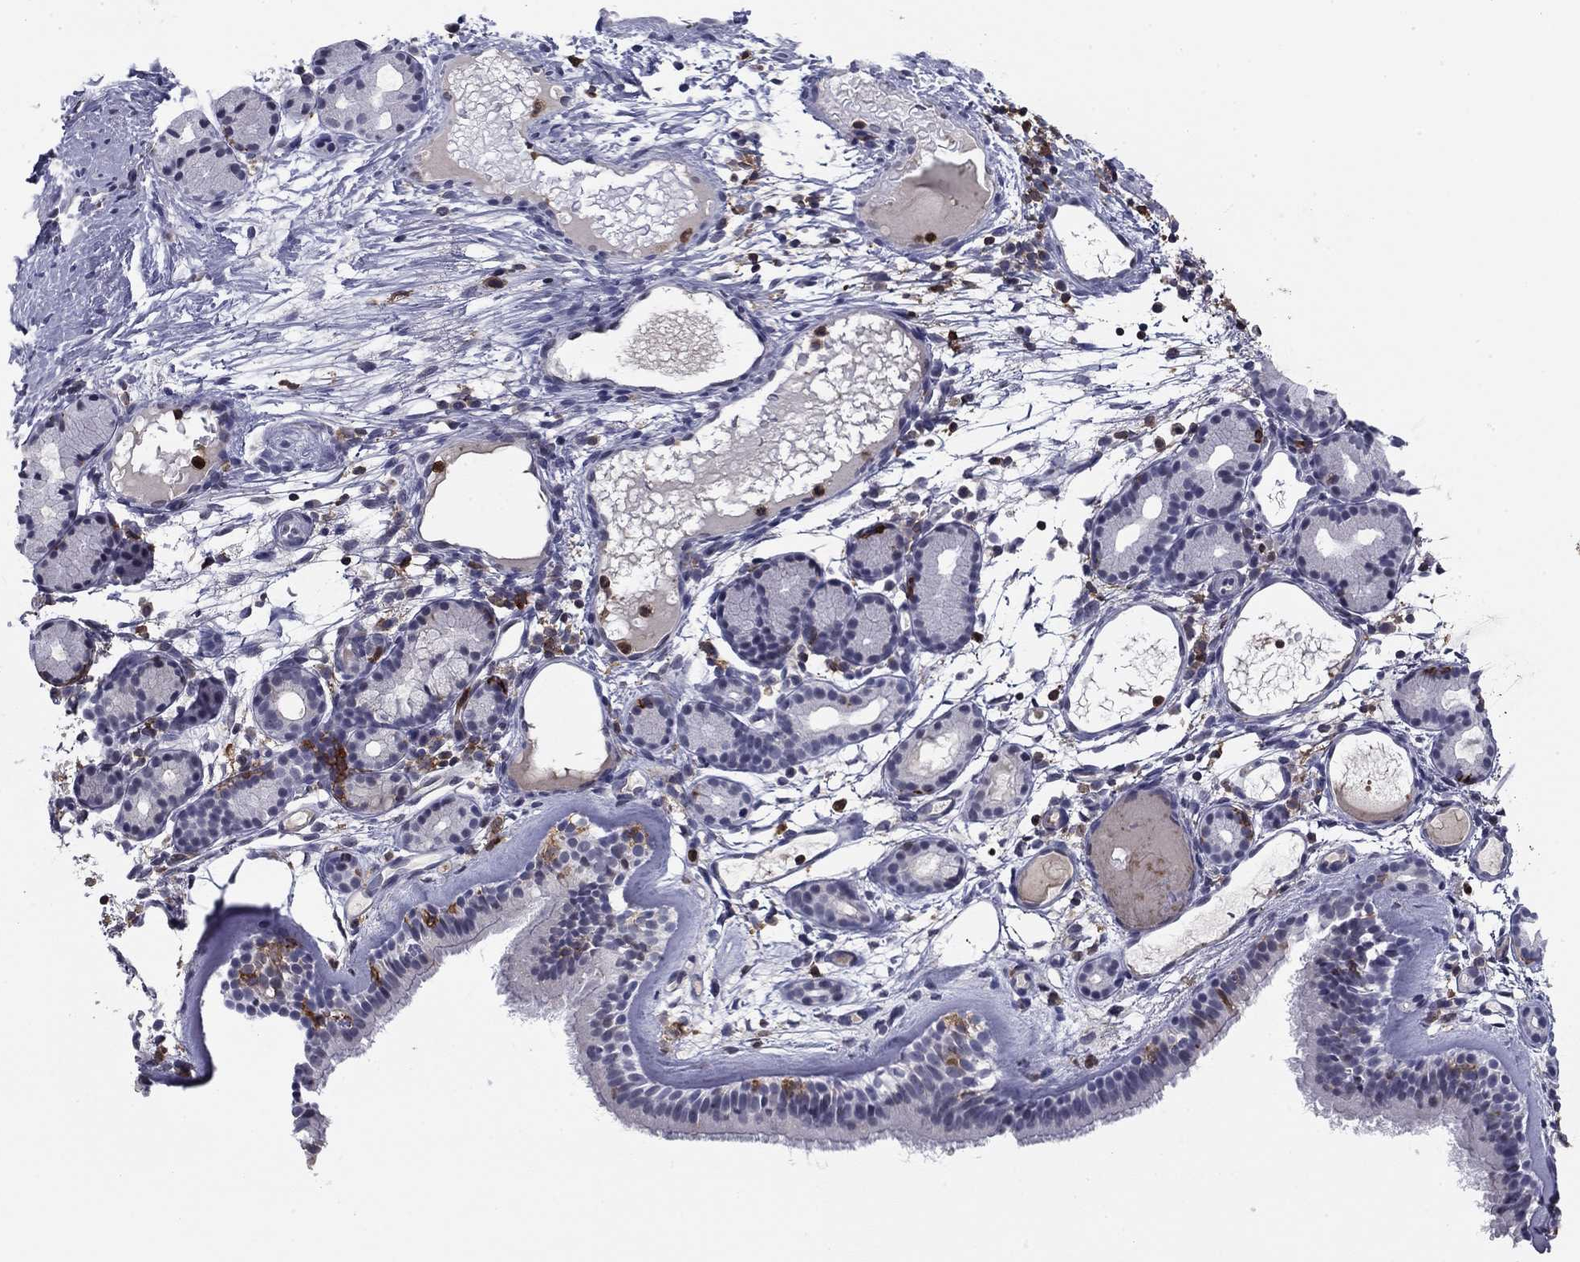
{"staining": {"intensity": "weak", "quantity": "25%-75%", "location": "cytoplasmic/membranous"}, "tissue": "nasopharynx", "cell_type": "Respiratory epithelial cells", "image_type": "normal", "snomed": [{"axis": "morphology", "description": "Normal tissue, NOS"}, {"axis": "topography", "description": "Nasopharynx"}], "caption": "A micrograph of human nasopharynx stained for a protein shows weak cytoplasmic/membranous brown staining in respiratory epithelial cells. Ihc stains the protein in brown and the nuclei are stained blue.", "gene": "PLCB2", "patient": {"sex": "female", "age": 81}}